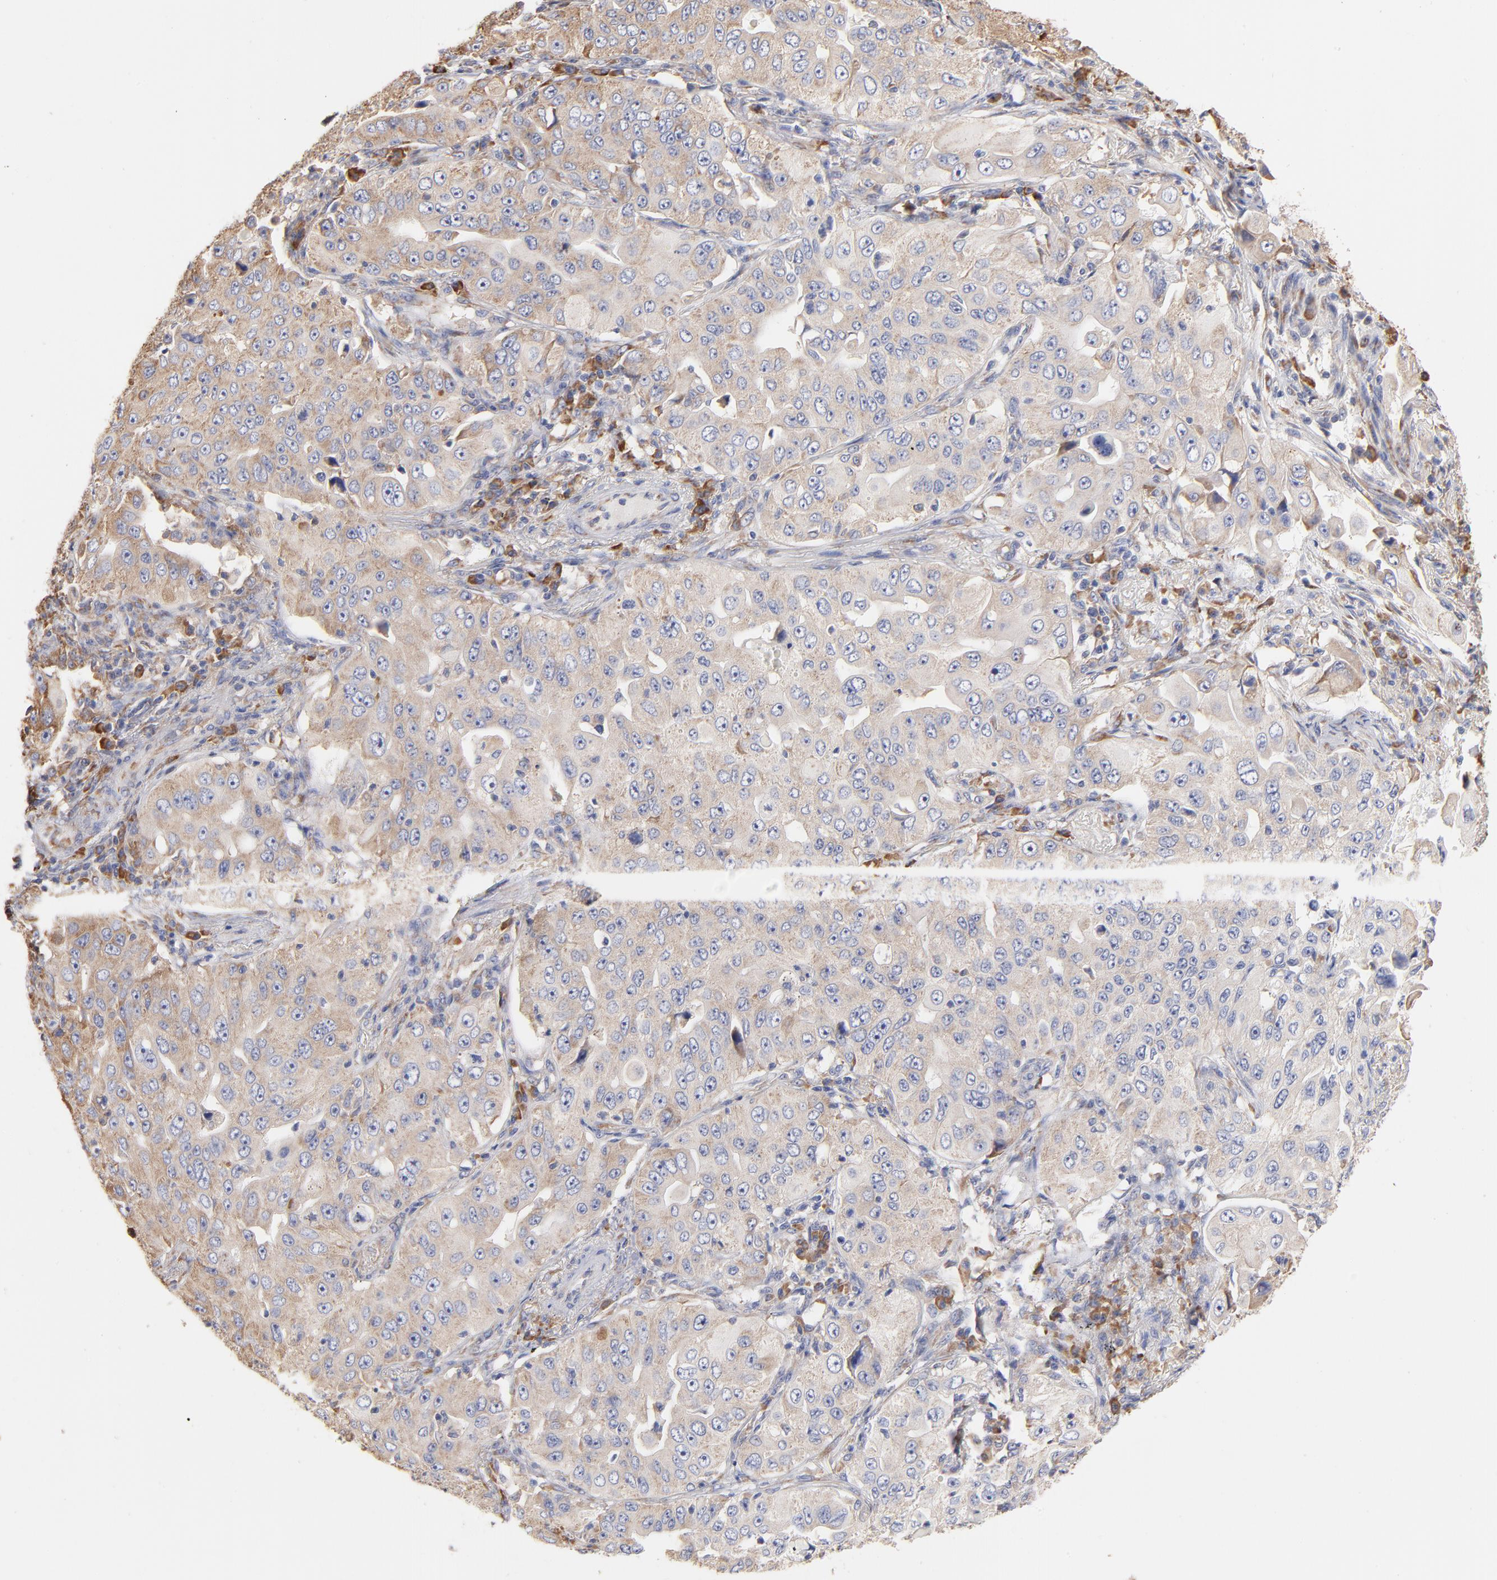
{"staining": {"intensity": "weak", "quantity": "<25%", "location": "cytoplasmic/membranous"}, "tissue": "lung cancer", "cell_type": "Tumor cells", "image_type": "cancer", "snomed": [{"axis": "morphology", "description": "Adenocarcinoma, NOS"}, {"axis": "topography", "description": "Lung"}], "caption": "An IHC micrograph of lung cancer is shown. There is no staining in tumor cells of lung cancer.", "gene": "RPL9", "patient": {"sex": "male", "age": 84}}